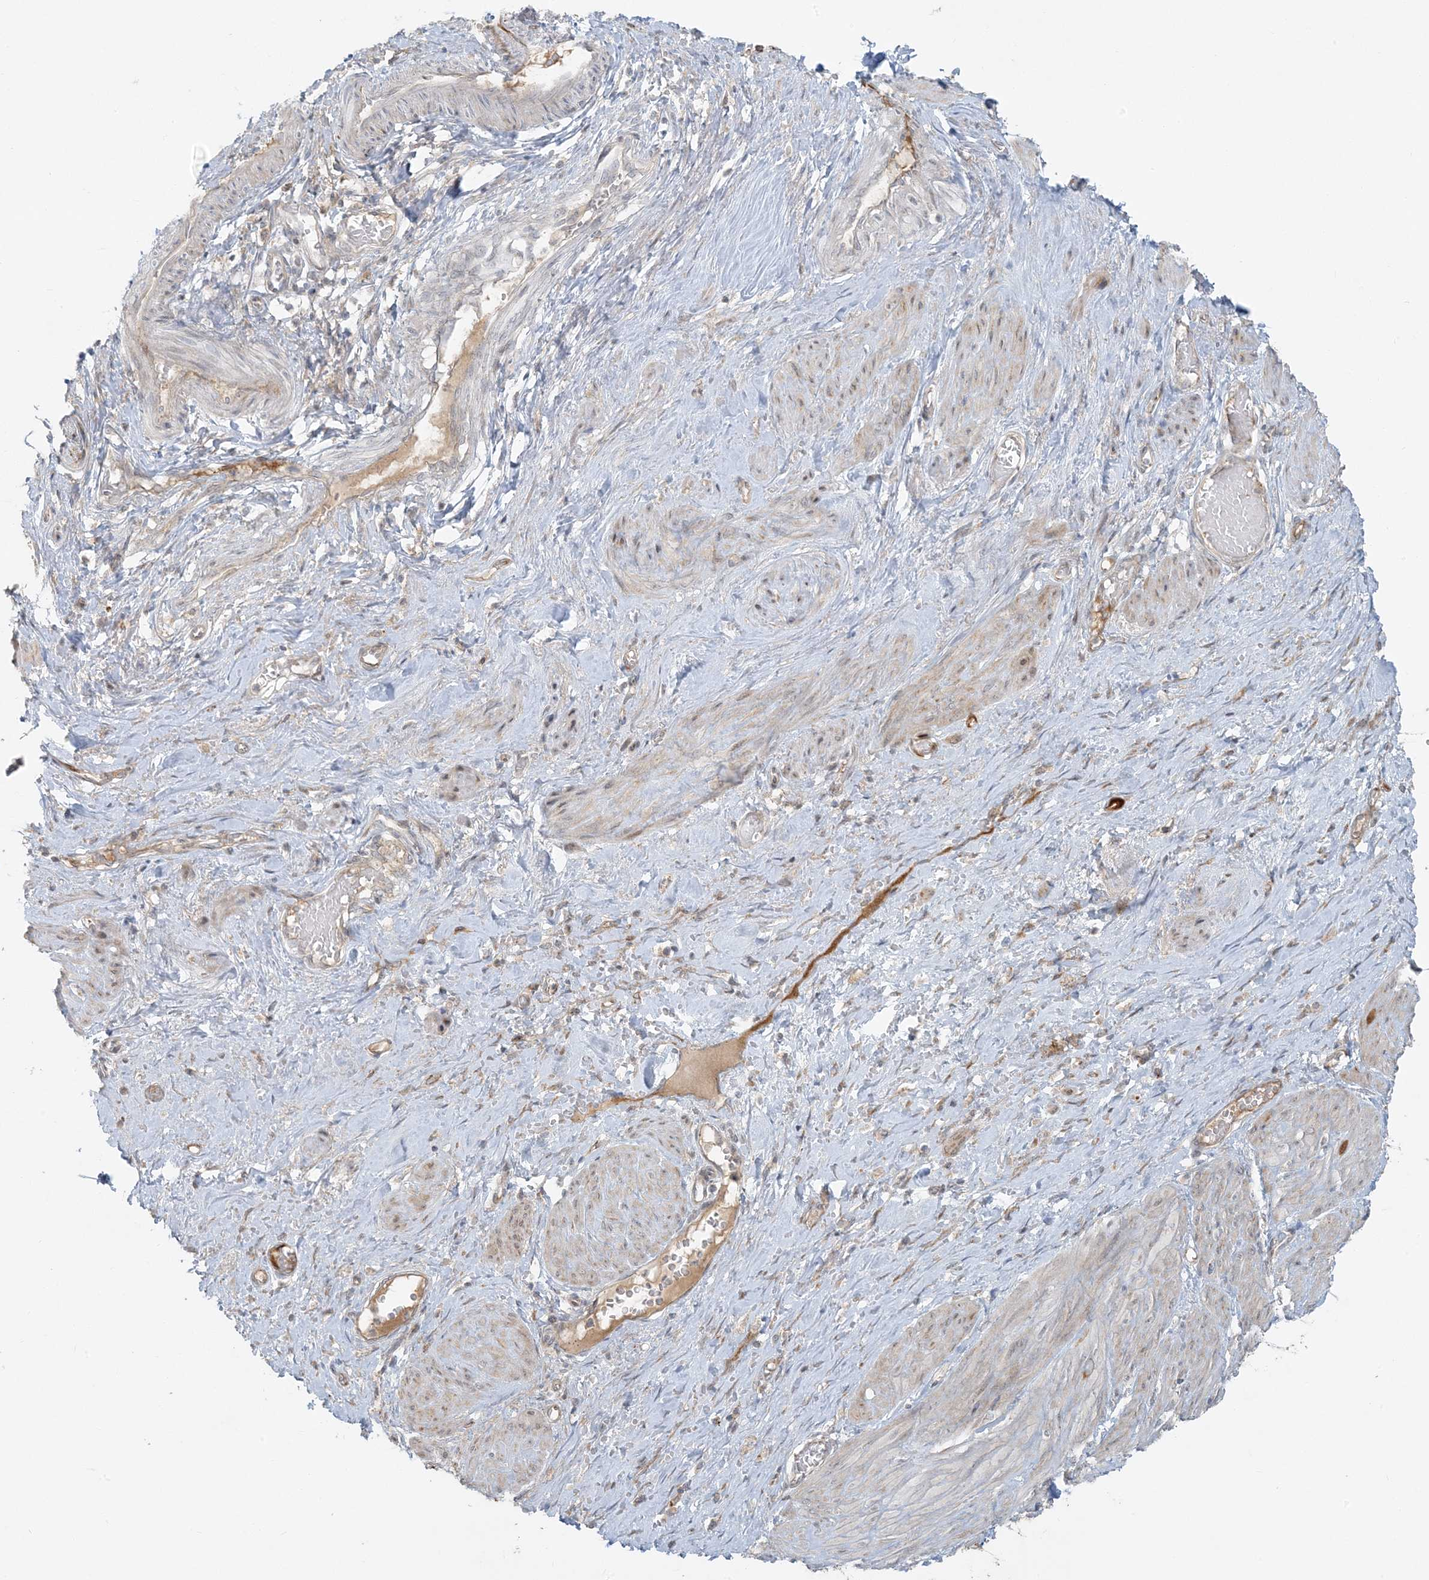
{"staining": {"intensity": "negative", "quantity": "none", "location": "none"}, "tissue": "smooth muscle", "cell_type": "Smooth muscle cells", "image_type": "normal", "snomed": [{"axis": "morphology", "description": "Normal tissue, NOS"}, {"axis": "topography", "description": "Endometrium"}], "caption": "Human smooth muscle stained for a protein using IHC demonstrates no positivity in smooth muscle cells.", "gene": "ZNF263", "patient": {"sex": "female", "age": 33}}